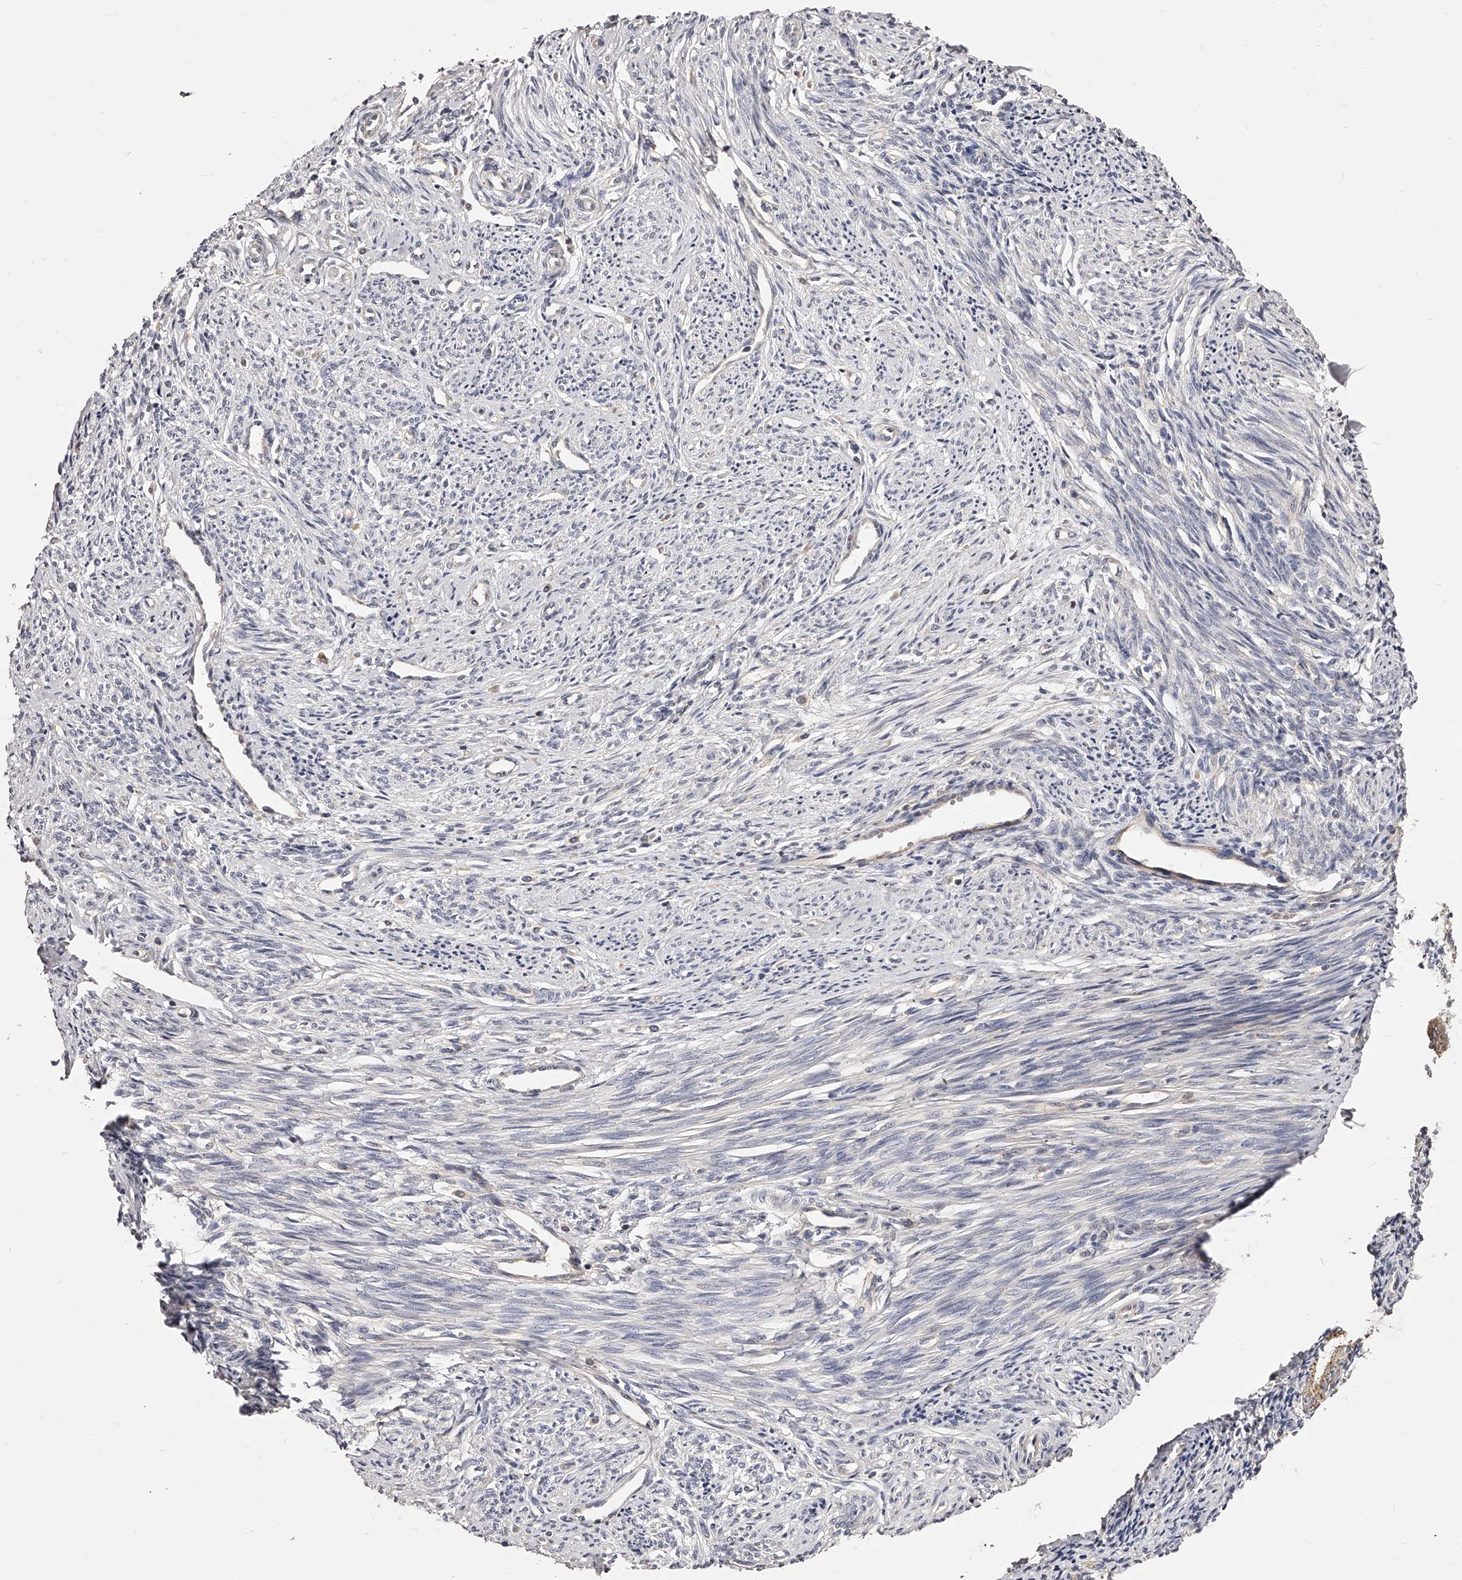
{"staining": {"intensity": "negative", "quantity": "none", "location": "none"}, "tissue": "endometrium", "cell_type": "Cells in endometrial stroma", "image_type": "normal", "snomed": [{"axis": "morphology", "description": "Normal tissue, NOS"}, {"axis": "topography", "description": "Endometrium"}], "caption": "Human endometrium stained for a protein using immunohistochemistry (IHC) exhibits no staining in cells in endometrial stroma.", "gene": "PHACTR1", "patient": {"sex": "female", "age": 56}}